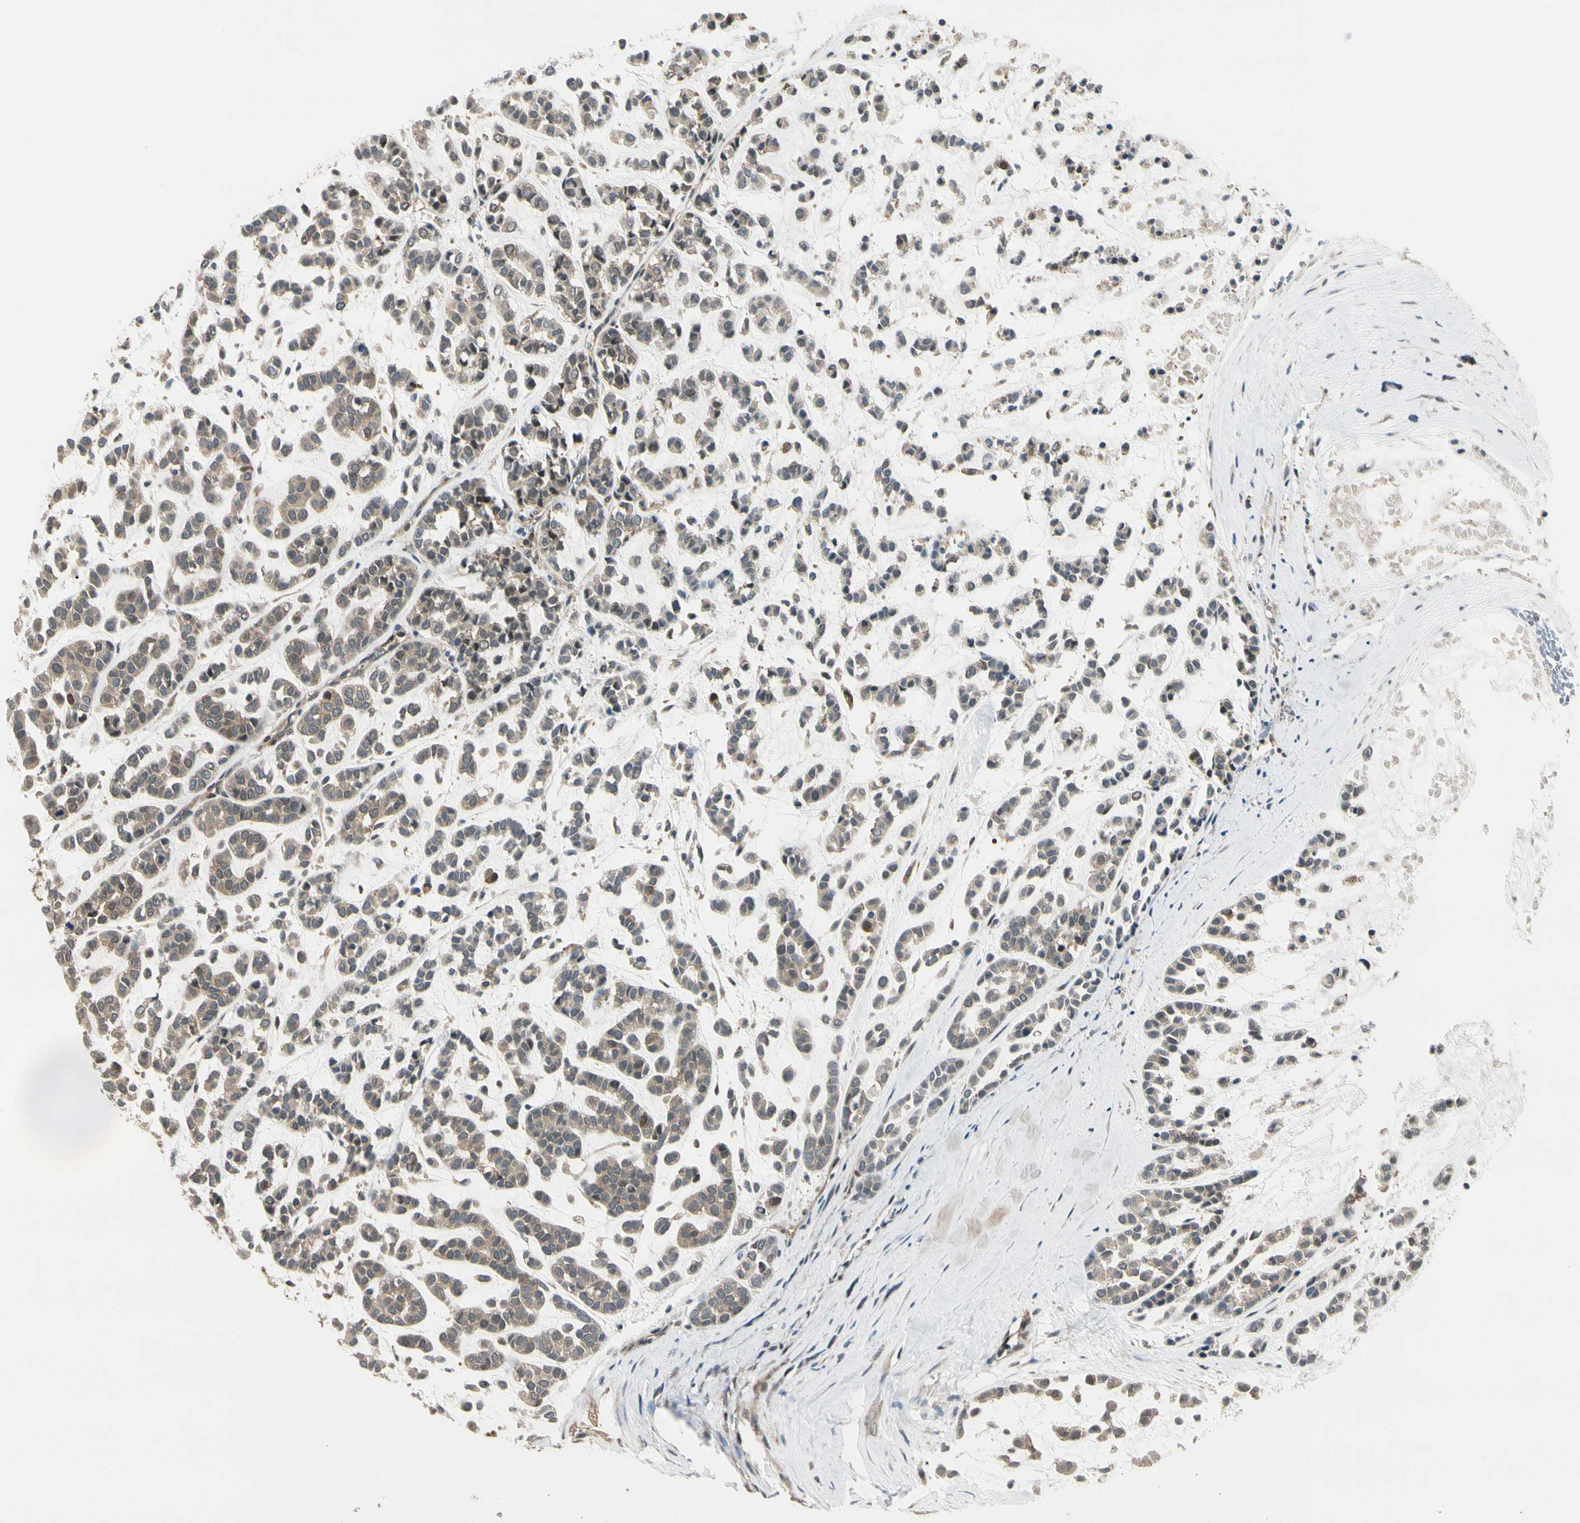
{"staining": {"intensity": "weak", "quantity": ">75%", "location": "cytoplasmic/membranous,nuclear"}, "tissue": "head and neck cancer", "cell_type": "Tumor cells", "image_type": "cancer", "snomed": [{"axis": "morphology", "description": "Adenocarcinoma, NOS"}, {"axis": "morphology", "description": "Adenoma, NOS"}, {"axis": "topography", "description": "Head-Neck"}], "caption": "Immunohistochemical staining of adenoma (head and neck) displays low levels of weak cytoplasmic/membranous and nuclear staining in about >75% of tumor cells.", "gene": "RASGRF1", "patient": {"sex": "female", "age": 55}}